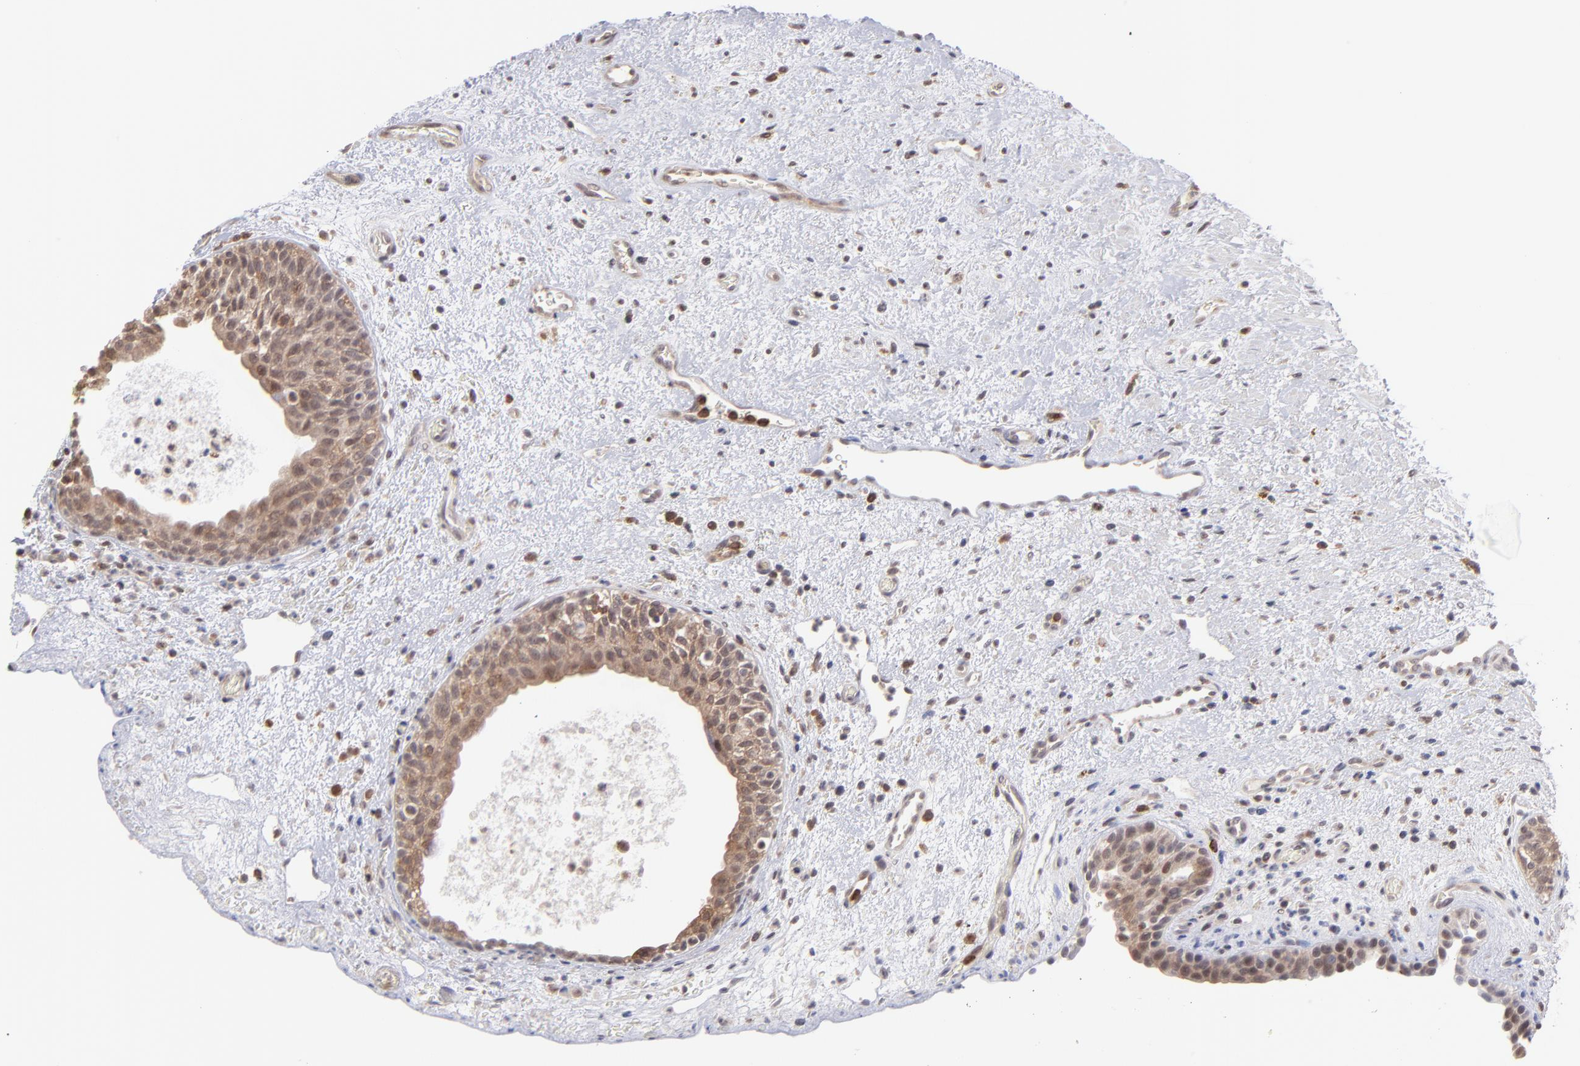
{"staining": {"intensity": "weak", "quantity": ">75%", "location": "cytoplasmic/membranous"}, "tissue": "urinary bladder", "cell_type": "Urothelial cells", "image_type": "normal", "snomed": [{"axis": "morphology", "description": "Normal tissue, NOS"}, {"axis": "topography", "description": "Urinary bladder"}], "caption": "Immunohistochemistry (DAB) staining of normal human urinary bladder displays weak cytoplasmic/membranous protein positivity in approximately >75% of urothelial cells.", "gene": "OAS1", "patient": {"sex": "male", "age": 48}}